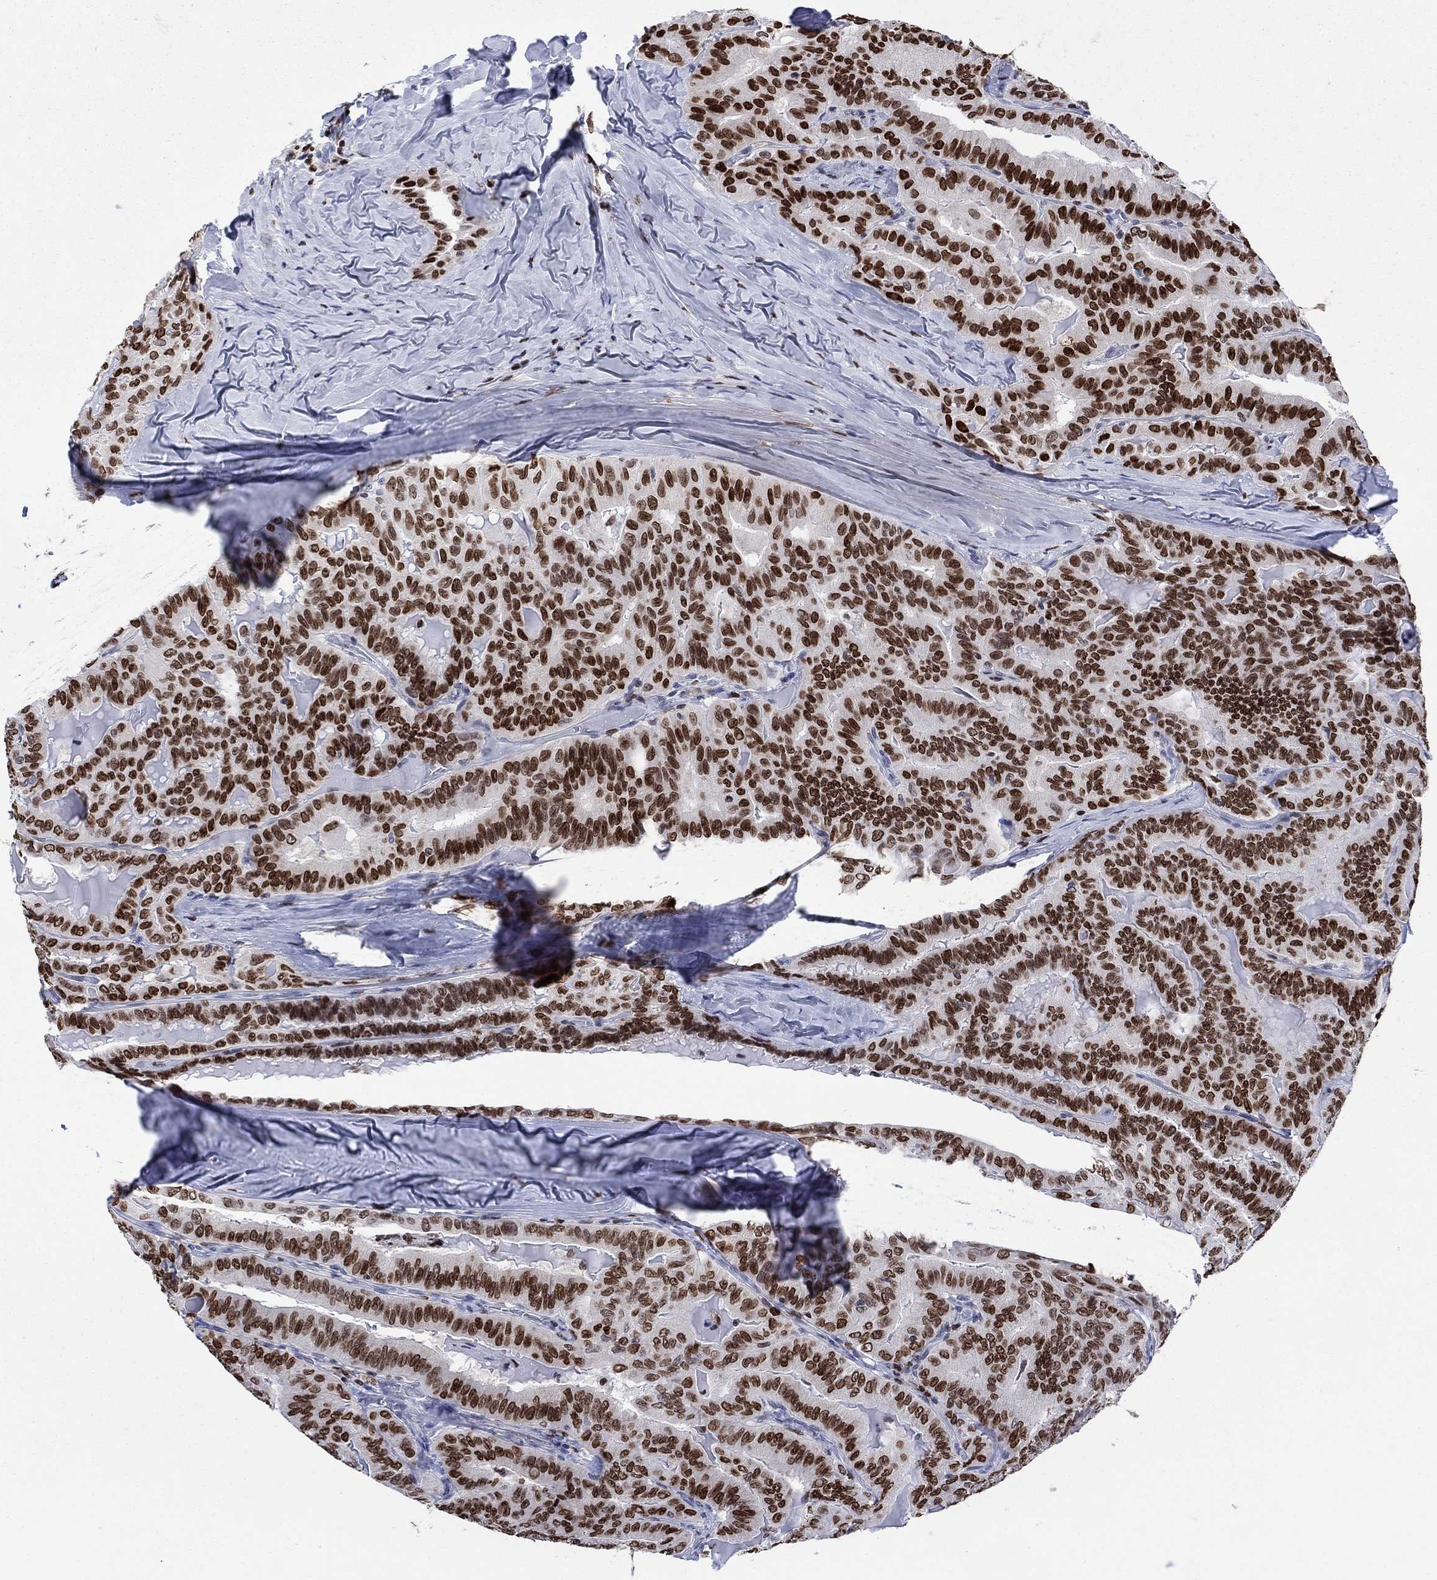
{"staining": {"intensity": "strong", "quantity": "25%-75%", "location": "nuclear"}, "tissue": "thyroid cancer", "cell_type": "Tumor cells", "image_type": "cancer", "snomed": [{"axis": "morphology", "description": "Papillary adenocarcinoma, NOS"}, {"axis": "topography", "description": "Thyroid gland"}], "caption": "Strong nuclear staining for a protein is identified in about 25%-75% of tumor cells of thyroid papillary adenocarcinoma using immunohistochemistry (IHC).", "gene": "HMGA1", "patient": {"sex": "female", "age": 68}}